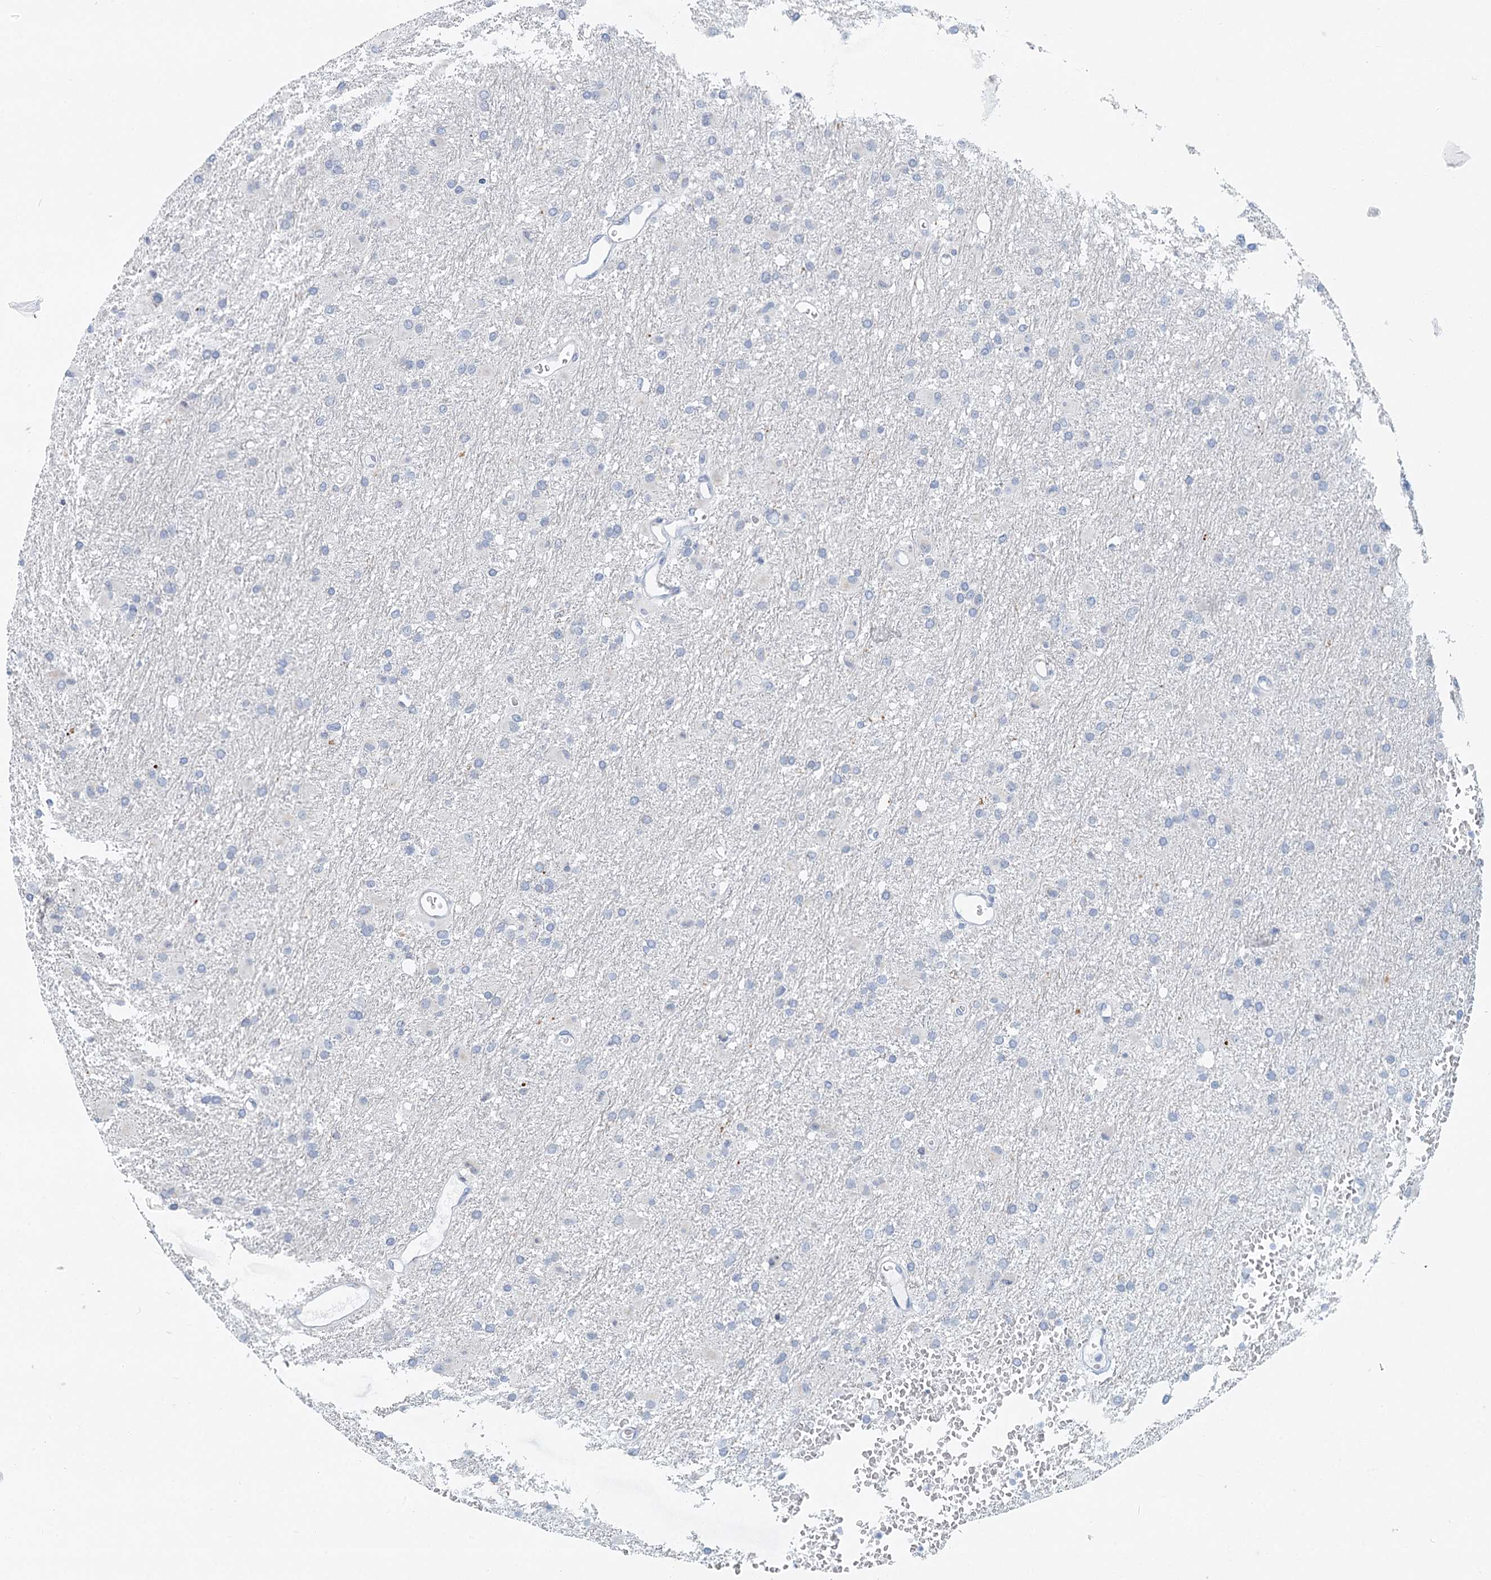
{"staining": {"intensity": "negative", "quantity": "none", "location": "none"}, "tissue": "glioma", "cell_type": "Tumor cells", "image_type": "cancer", "snomed": [{"axis": "morphology", "description": "Glioma, malignant, High grade"}, {"axis": "topography", "description": "Cerebral cortex"}], "caption": "A photomicrograph of glioma stained for a protein demonstrates no brown staining in tumor cells. Brightfield microscopy of immunohistochemistry (IHC) stained with DAB (3,3'-diaminobenzidine) (brown) and hematoxylin (blue), captured at high magnification.", "gene": "ZNF527", "patient": {"sex": "female", "age": 36}}